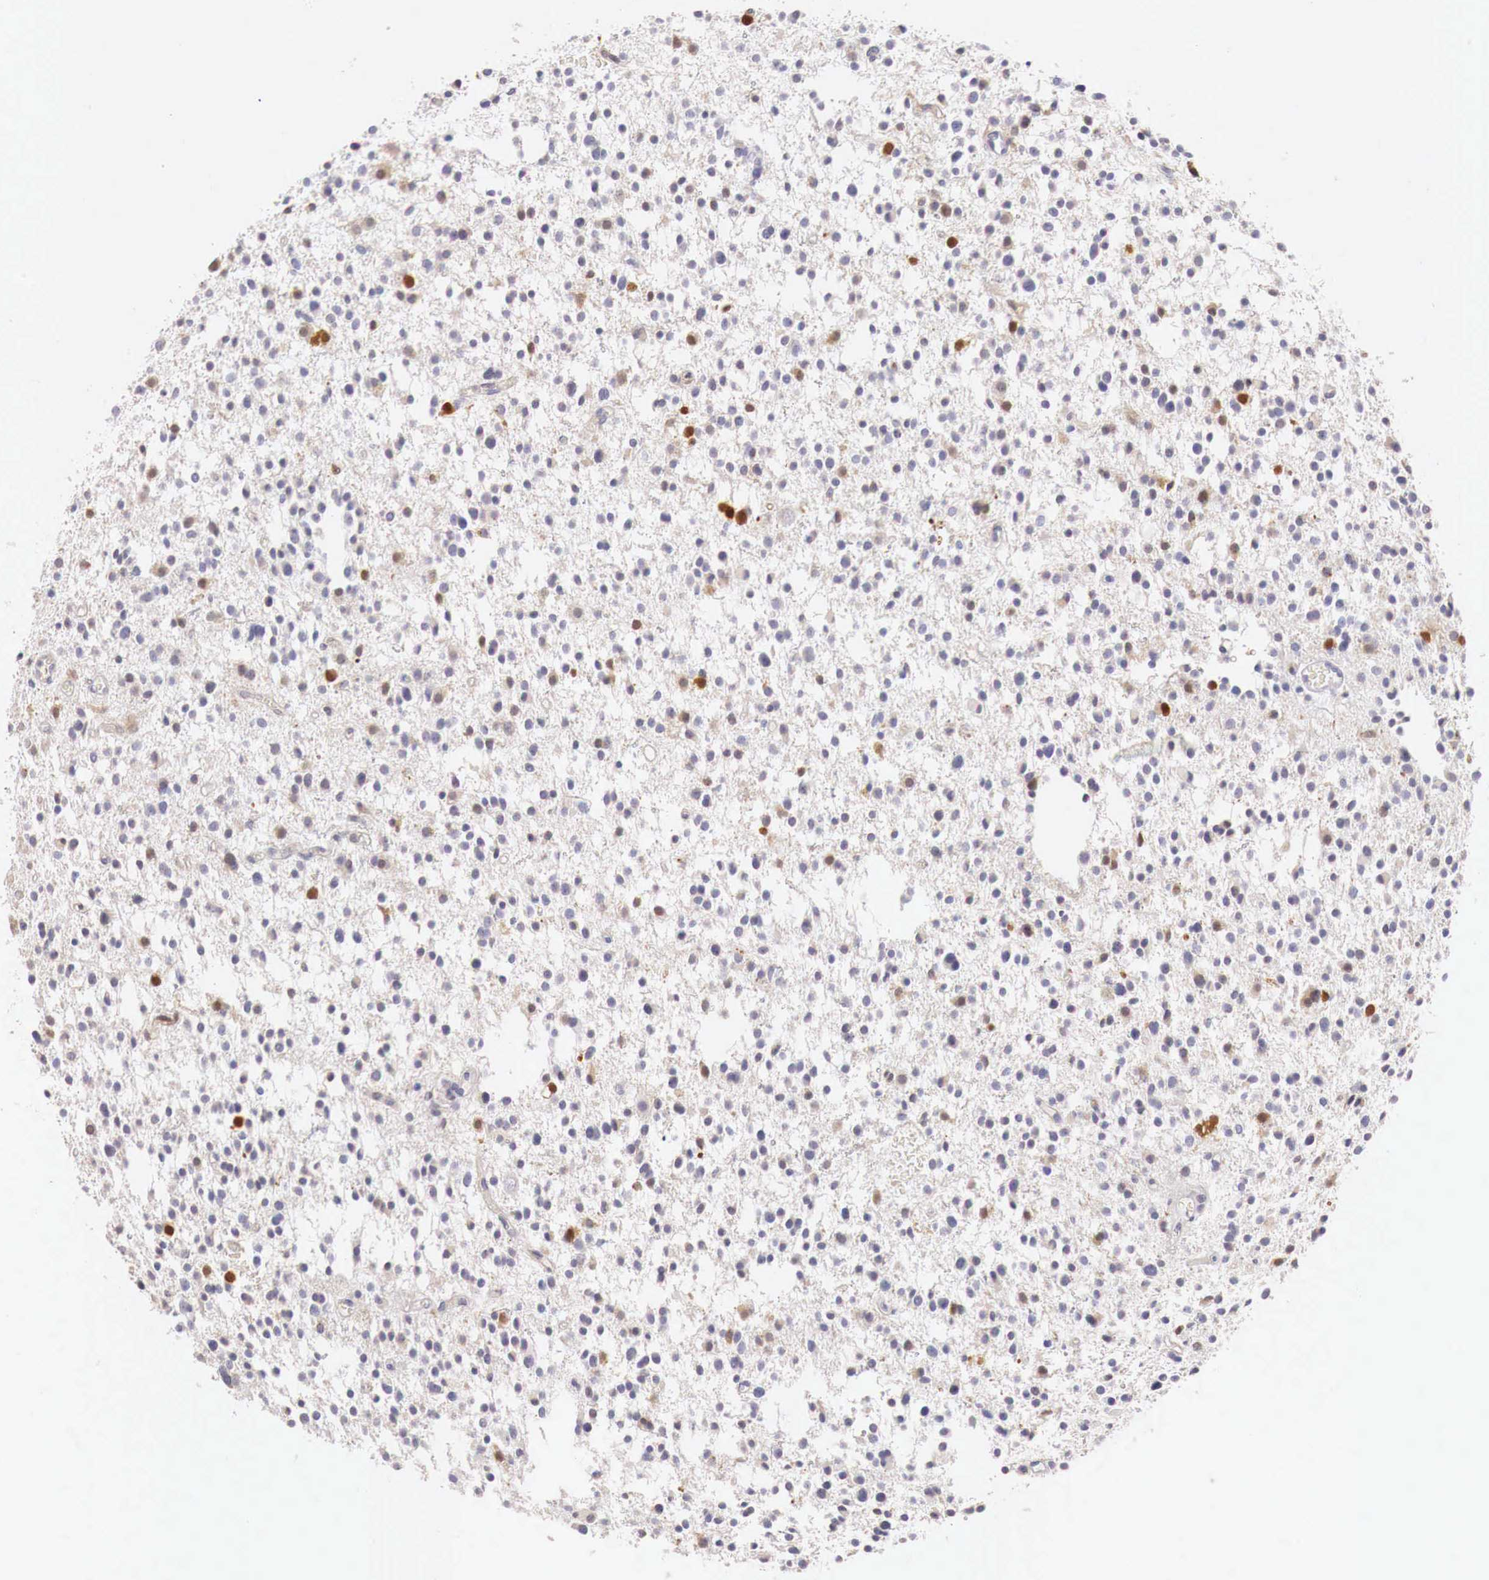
{"staining": {"intensity": "moderate", "quantity": "25%-75%", "location": "cytoplasmic/membranous,nuclear"}, "tissue": "glioma", "cell_type": "Tumor cells", "image_type": "cancer", "snomed": [{"axis": "morphology", "description": "Glioma, malignant, Low grade"}, {"axis": "topography", "description": "Brain"}], "caption": "Approximately 25%-75% of tumor cells in human glioma display moderate cytoplasmic/membranous and nuclear protein staining as visualized by brown immunohistochemical staining.", "gene": "ITIH6", "patient": {"sex": "female", "age": 36}}